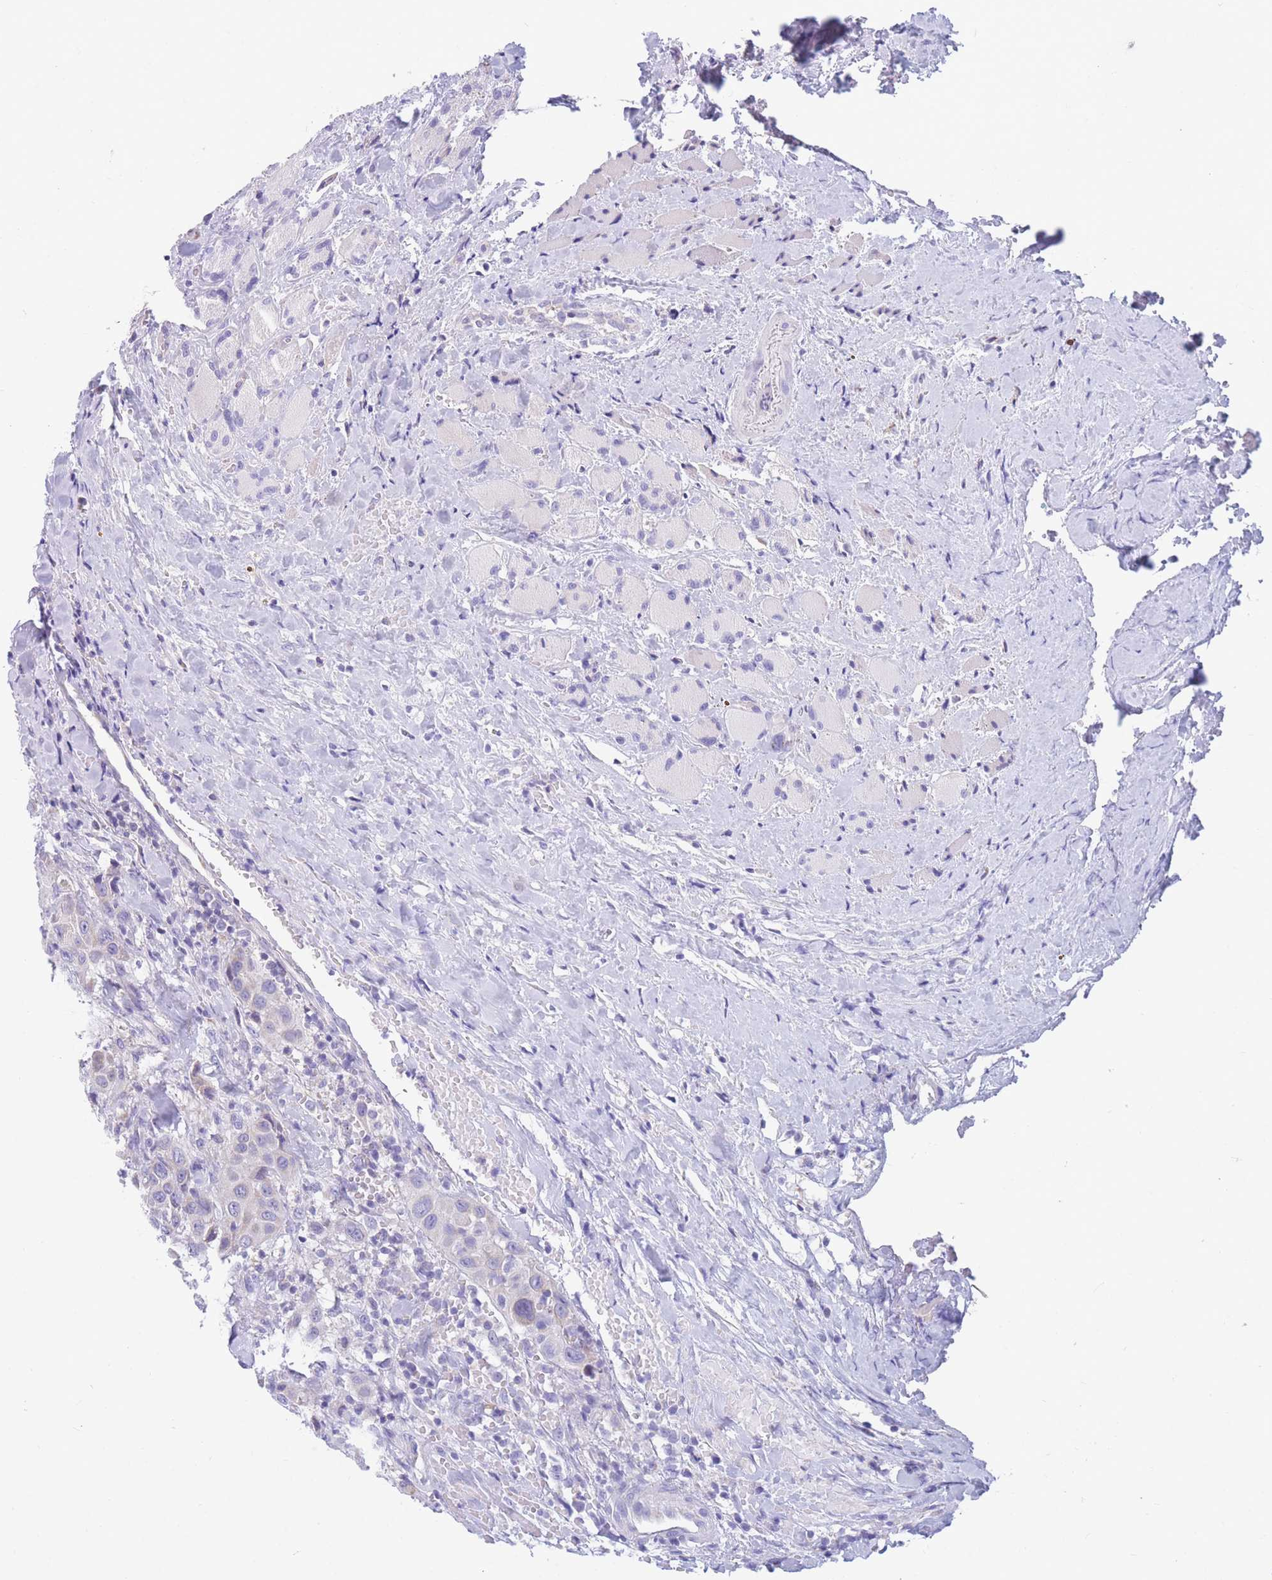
{"staining": {"intensity": "negative", "quantity": "none", "location": "none"}, "tissue": "head and neck cancer", "cell_type": "Tumor cells", "image_type": "cancer", "snomed": [{"axis": "morphology", "description": "Squamous cell carcinoma, NOS"}, {"axis": "topography", "description": "Head-Neck"}], "caption": "Squamous cell carcinoma (head and neck) was stained to show a protein in brown. There is no significant positivity in tumor cells.", "gene": "DHRS11", "patient": {"sex": "male", "age": 81}}